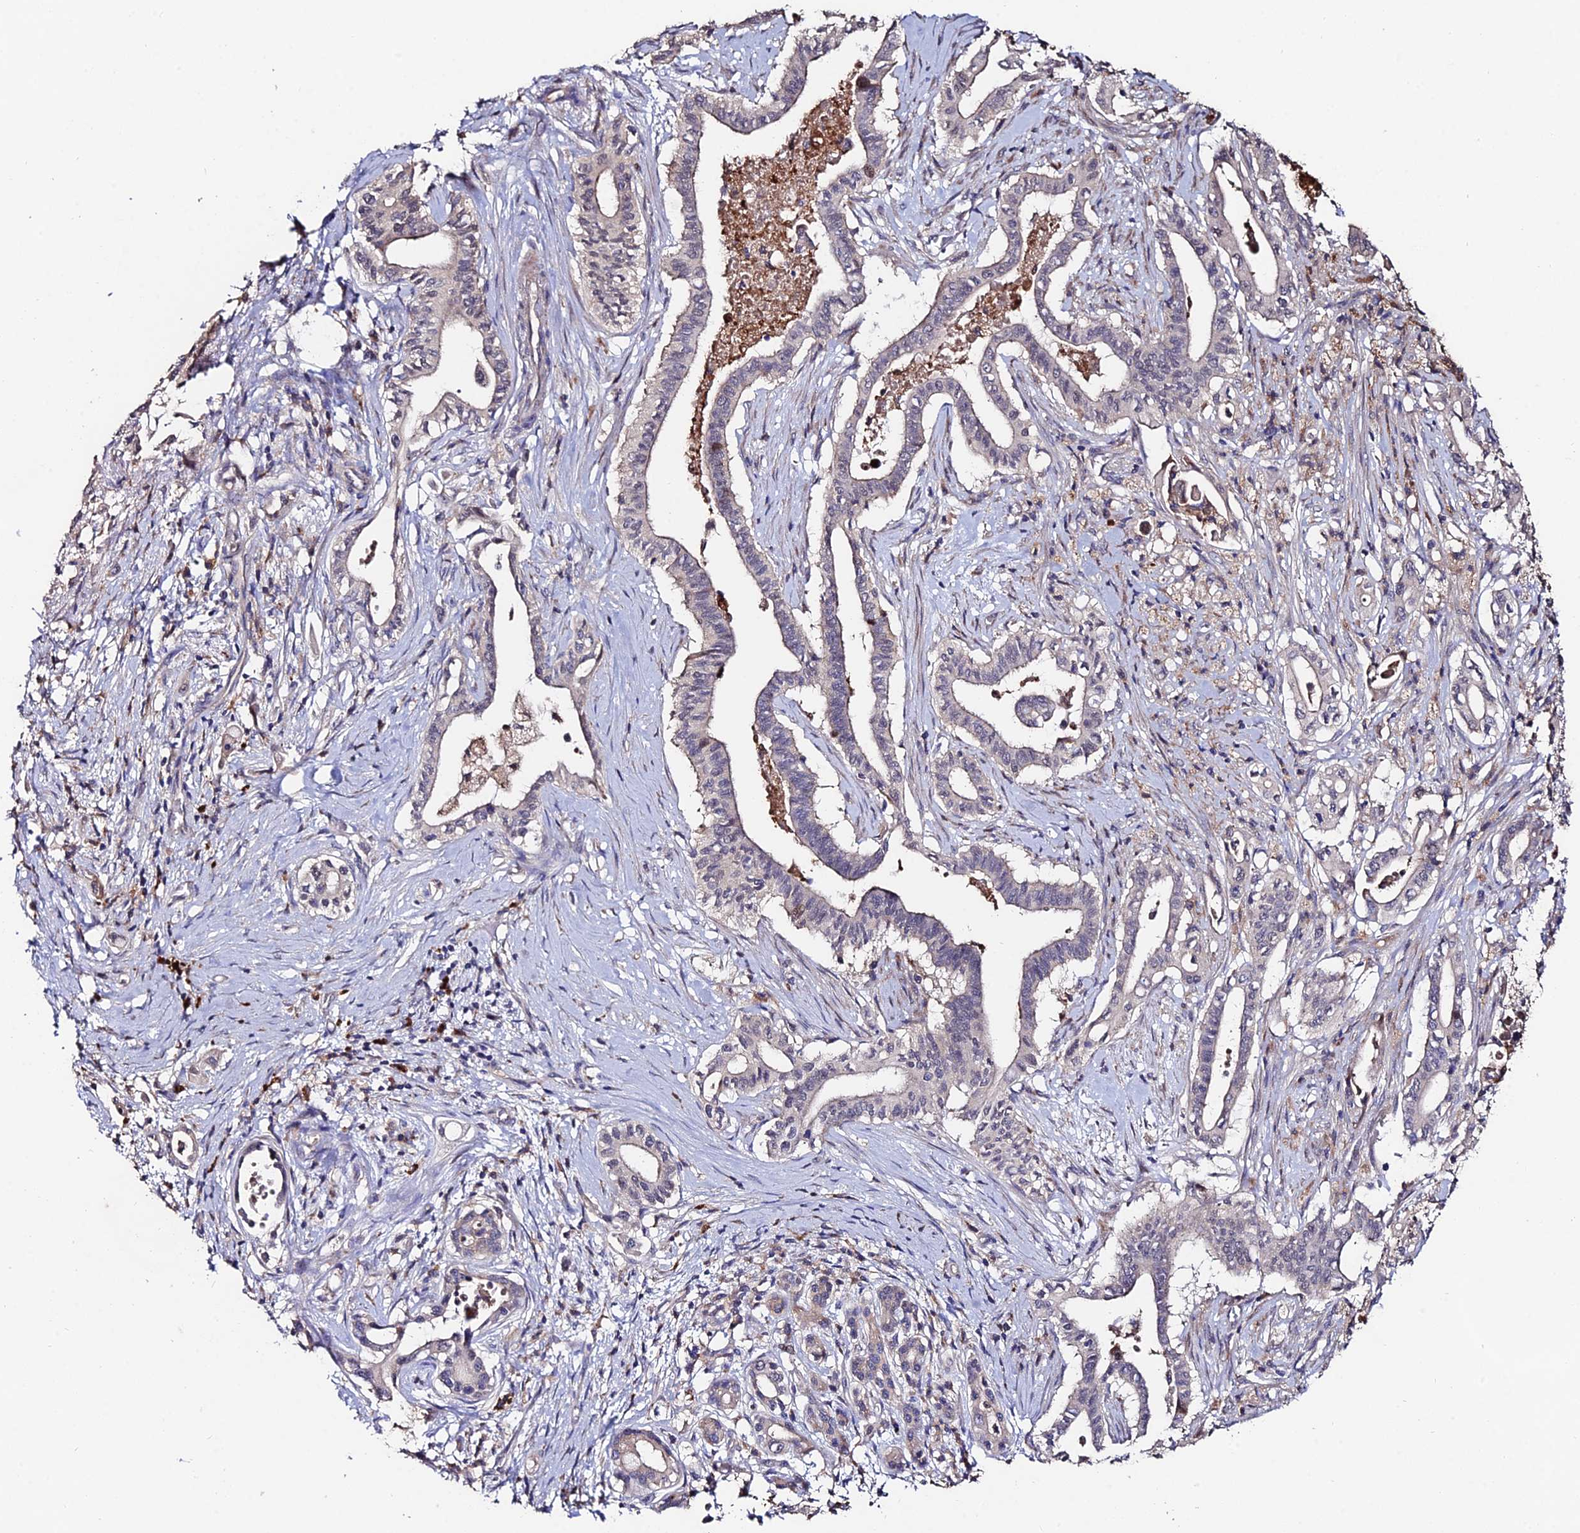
{"staining": {"intensity": "weak", "quantity": "<25%", "location": "cytoplasmic/membranous"}, "tissue": "pancreatic cancer", "cell_type": "Tumor cells", "image_type": "cancer", "snomed": [{"axis": "morphology", "description": "Adenocarcinoma, NOS"}, {"axis": "topography", "description": "Pancreas"}], "caption": "There is no significant expression in tumor cells of pancreatic cancer (adenocarcinoma).", "gene": "ACTR5", "patient": {"sex": "female", "age": 77}}